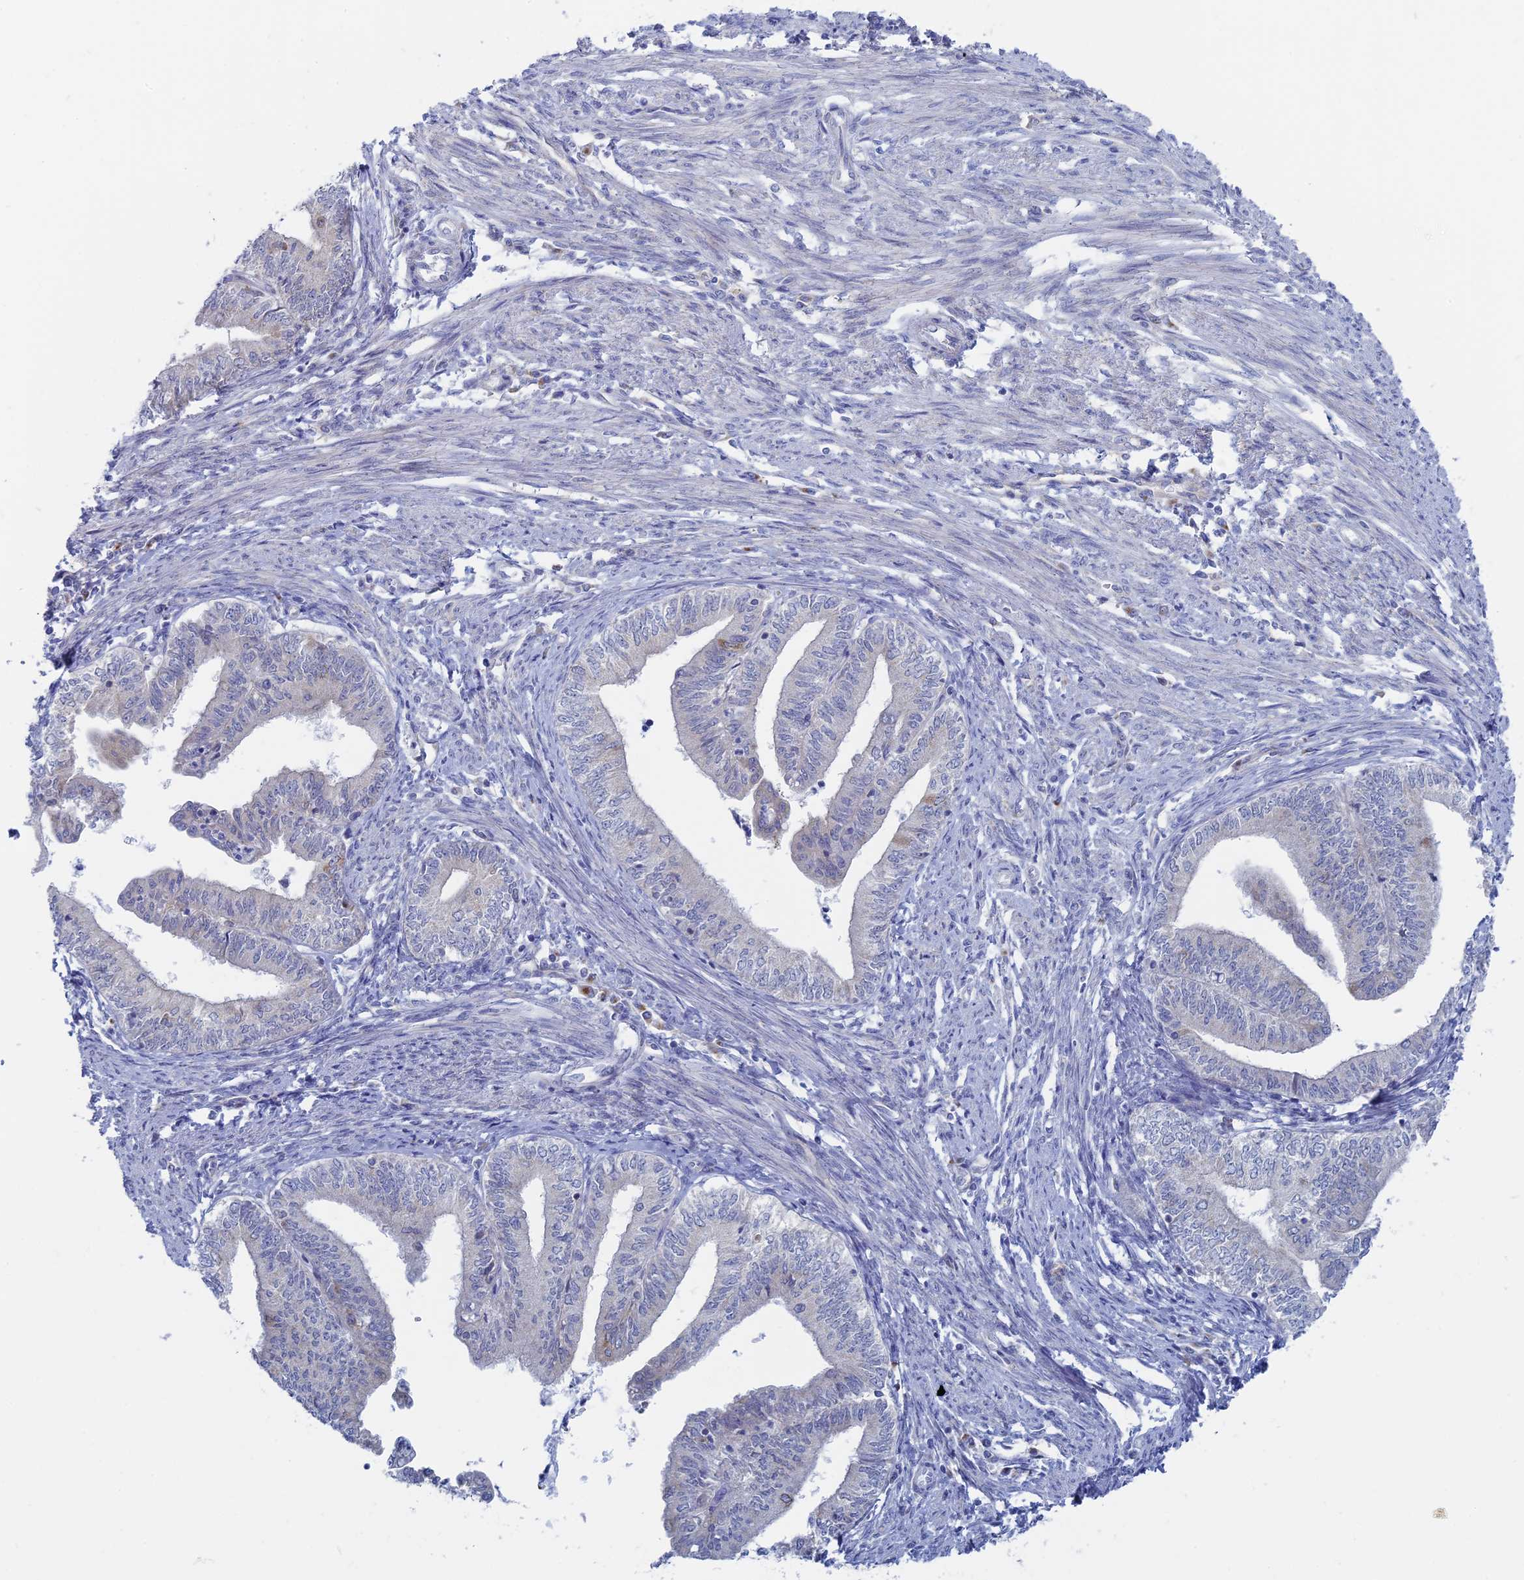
{"staining": {"intensity": "negative", "quantity": "none", "location": "none"}, "tissue": "endometrial cancer", "cell_type": "Tumor cells", "image_type": "cancer", "snomed": [{"axis": "morphology", "description": "Adenocarcinoma, NOS"}, {"axis": "topography", "description": "Endometrium"}], "caption": "A micrograph of endometrial cancer stained for a protein demonstrates no brown staining in tumor cells.", "gene": "TBC1D30", "patient": {"sex": "female", "age": 66}}